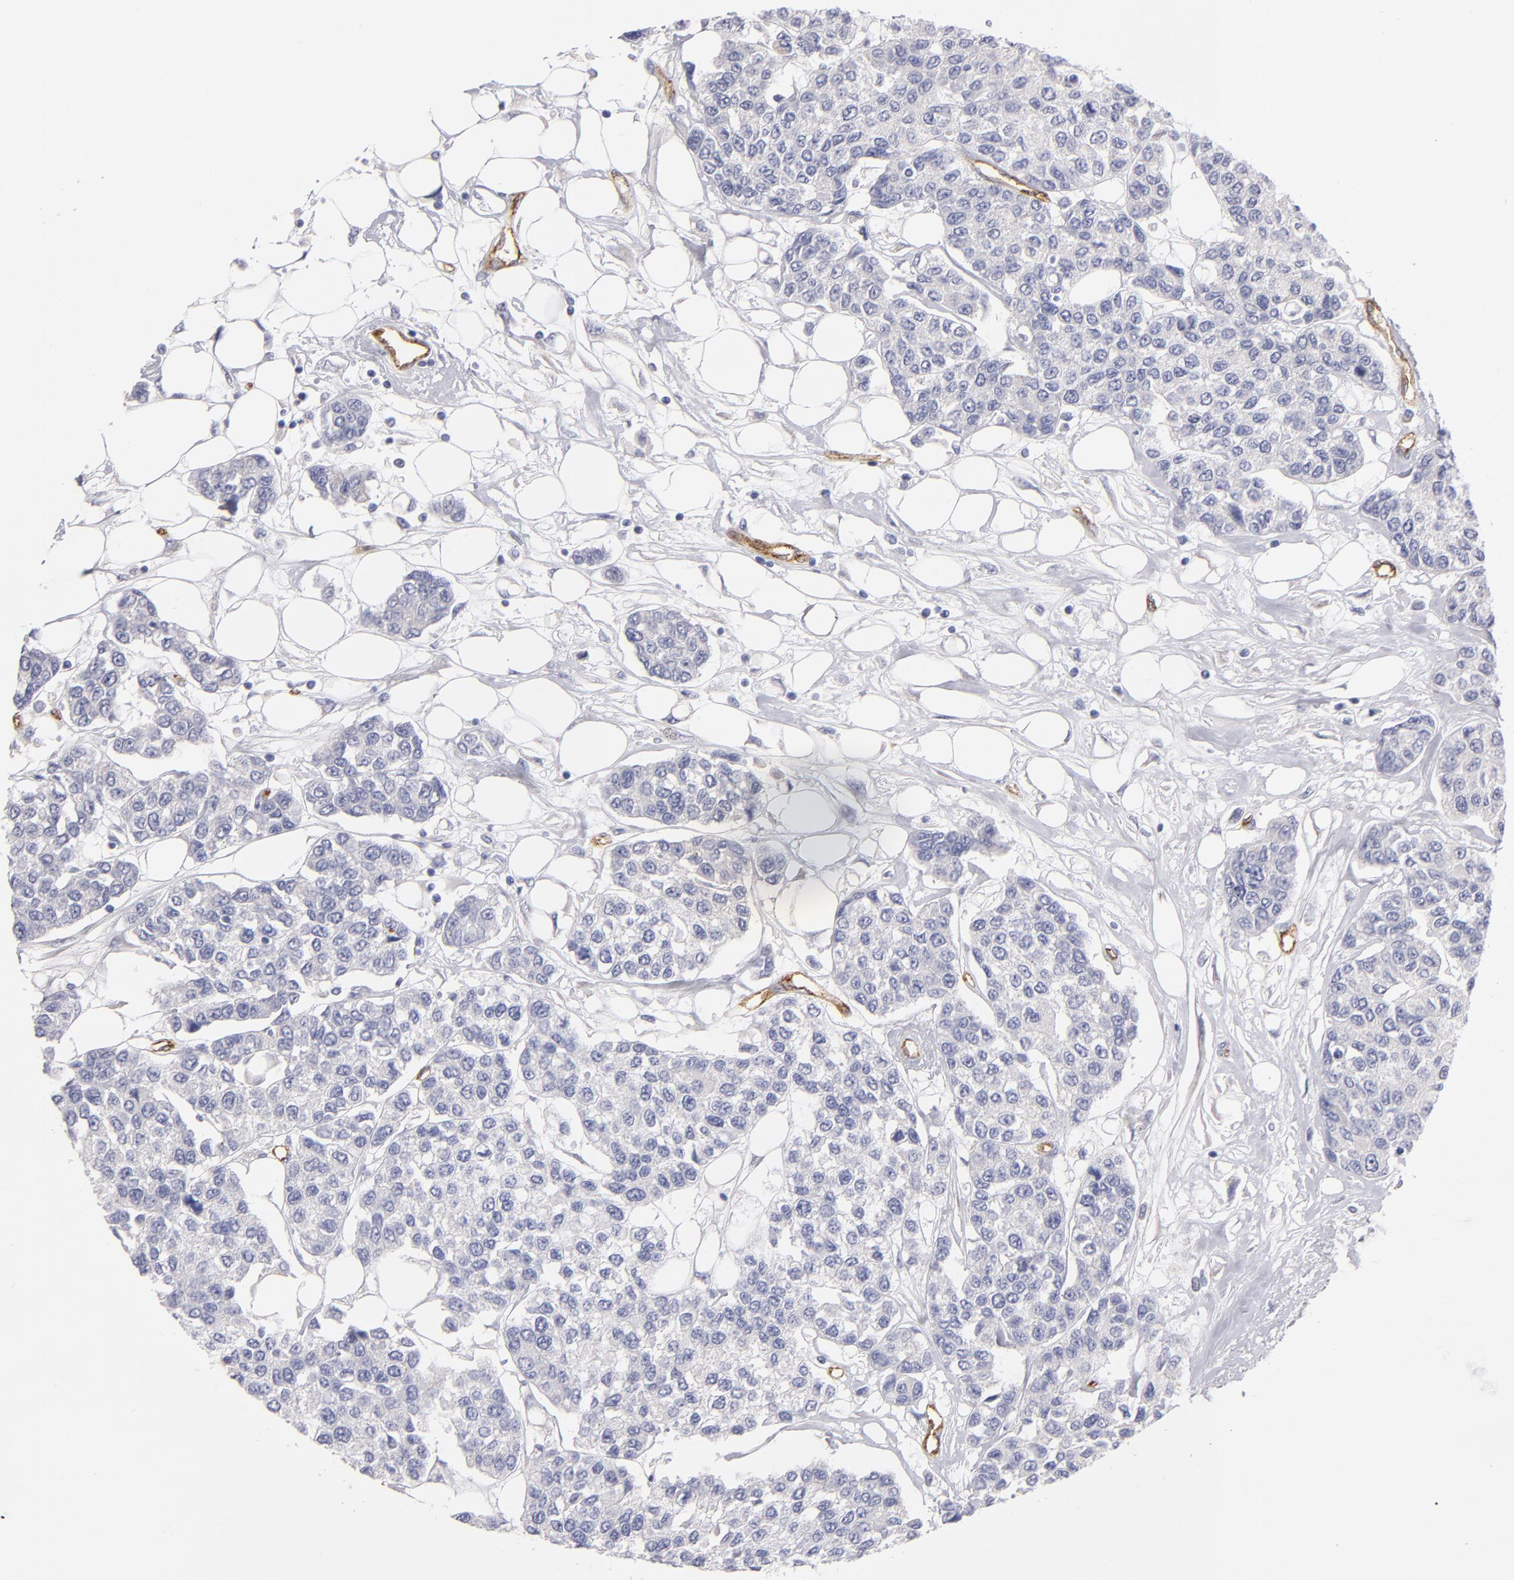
{"staining": {"intensity": "negative", "quantity": "none", "location": "none"}, "tissue": "breast cancer", "cell_type": "Tumor cells", "image_type": "cancer", "snomed": [{"axis": "morphology", "description": "Duct carcinoma"}, {"axis": "topography", "description": "Breast"}], "caption": "Tumor cells are negative for protein expression in human breast invasive ductal carcinoma.", "gene": "PLVAP", "patient": {"sex": "female", "age": 51}}